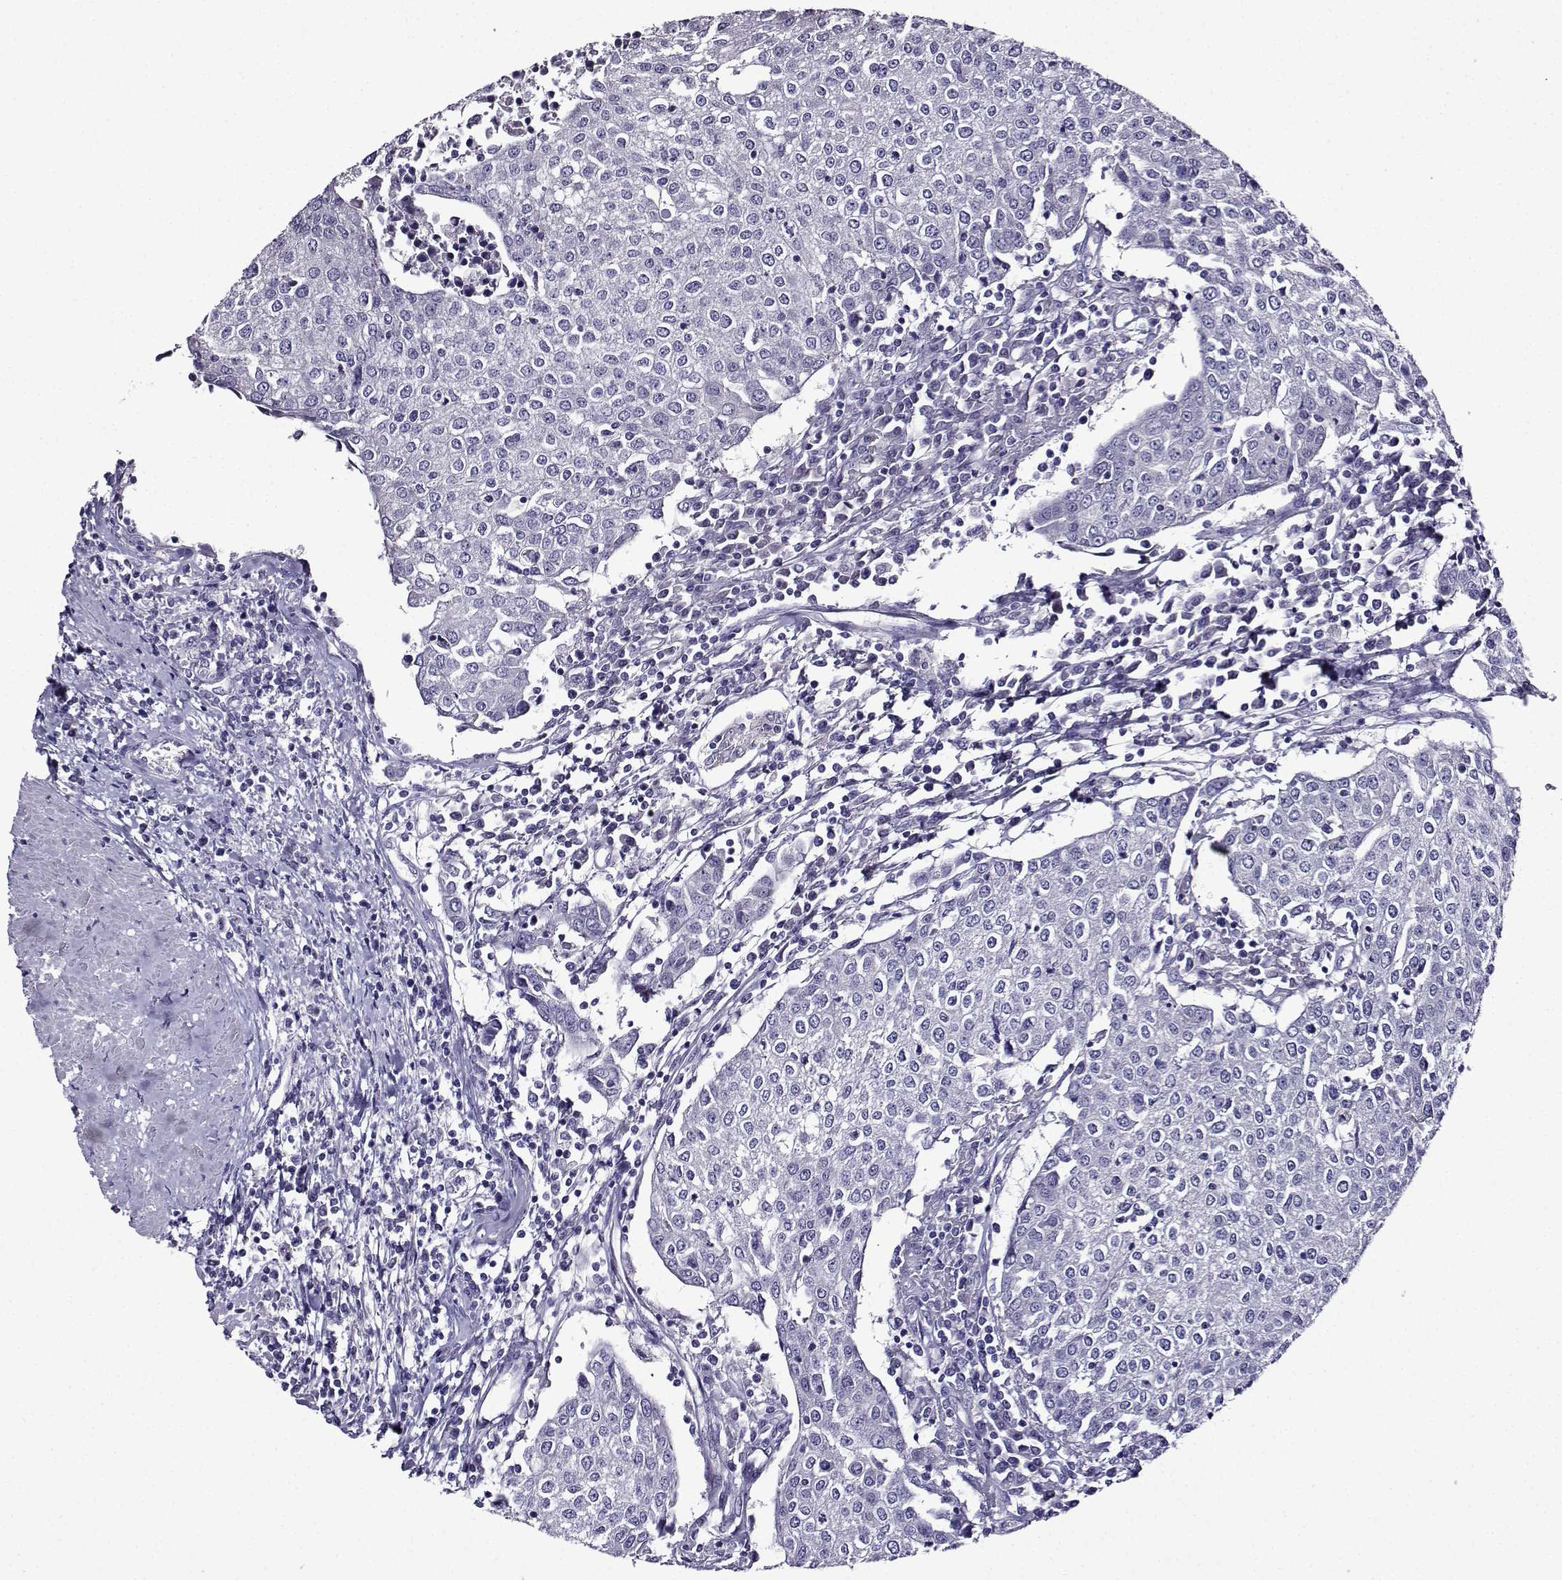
{"staining": {"intensity": "negative", "quantity": "none", "location": "none"}, "tissue": "urothelial cancer", "cell_type": "Tumor cells", "image_type": "cancer", "snomed": [{"axis": "morphology", "description": "Urothelial carcinoma, High grade"}, {"axis": "topography", "description": "Urinary bladder"}], "caption": "Image shows no significant protein expression in tumor cells of high-grade urothelial carcinoma.", "gene": "TMEM266", "patient": {"sex": "female", "age": 85}}